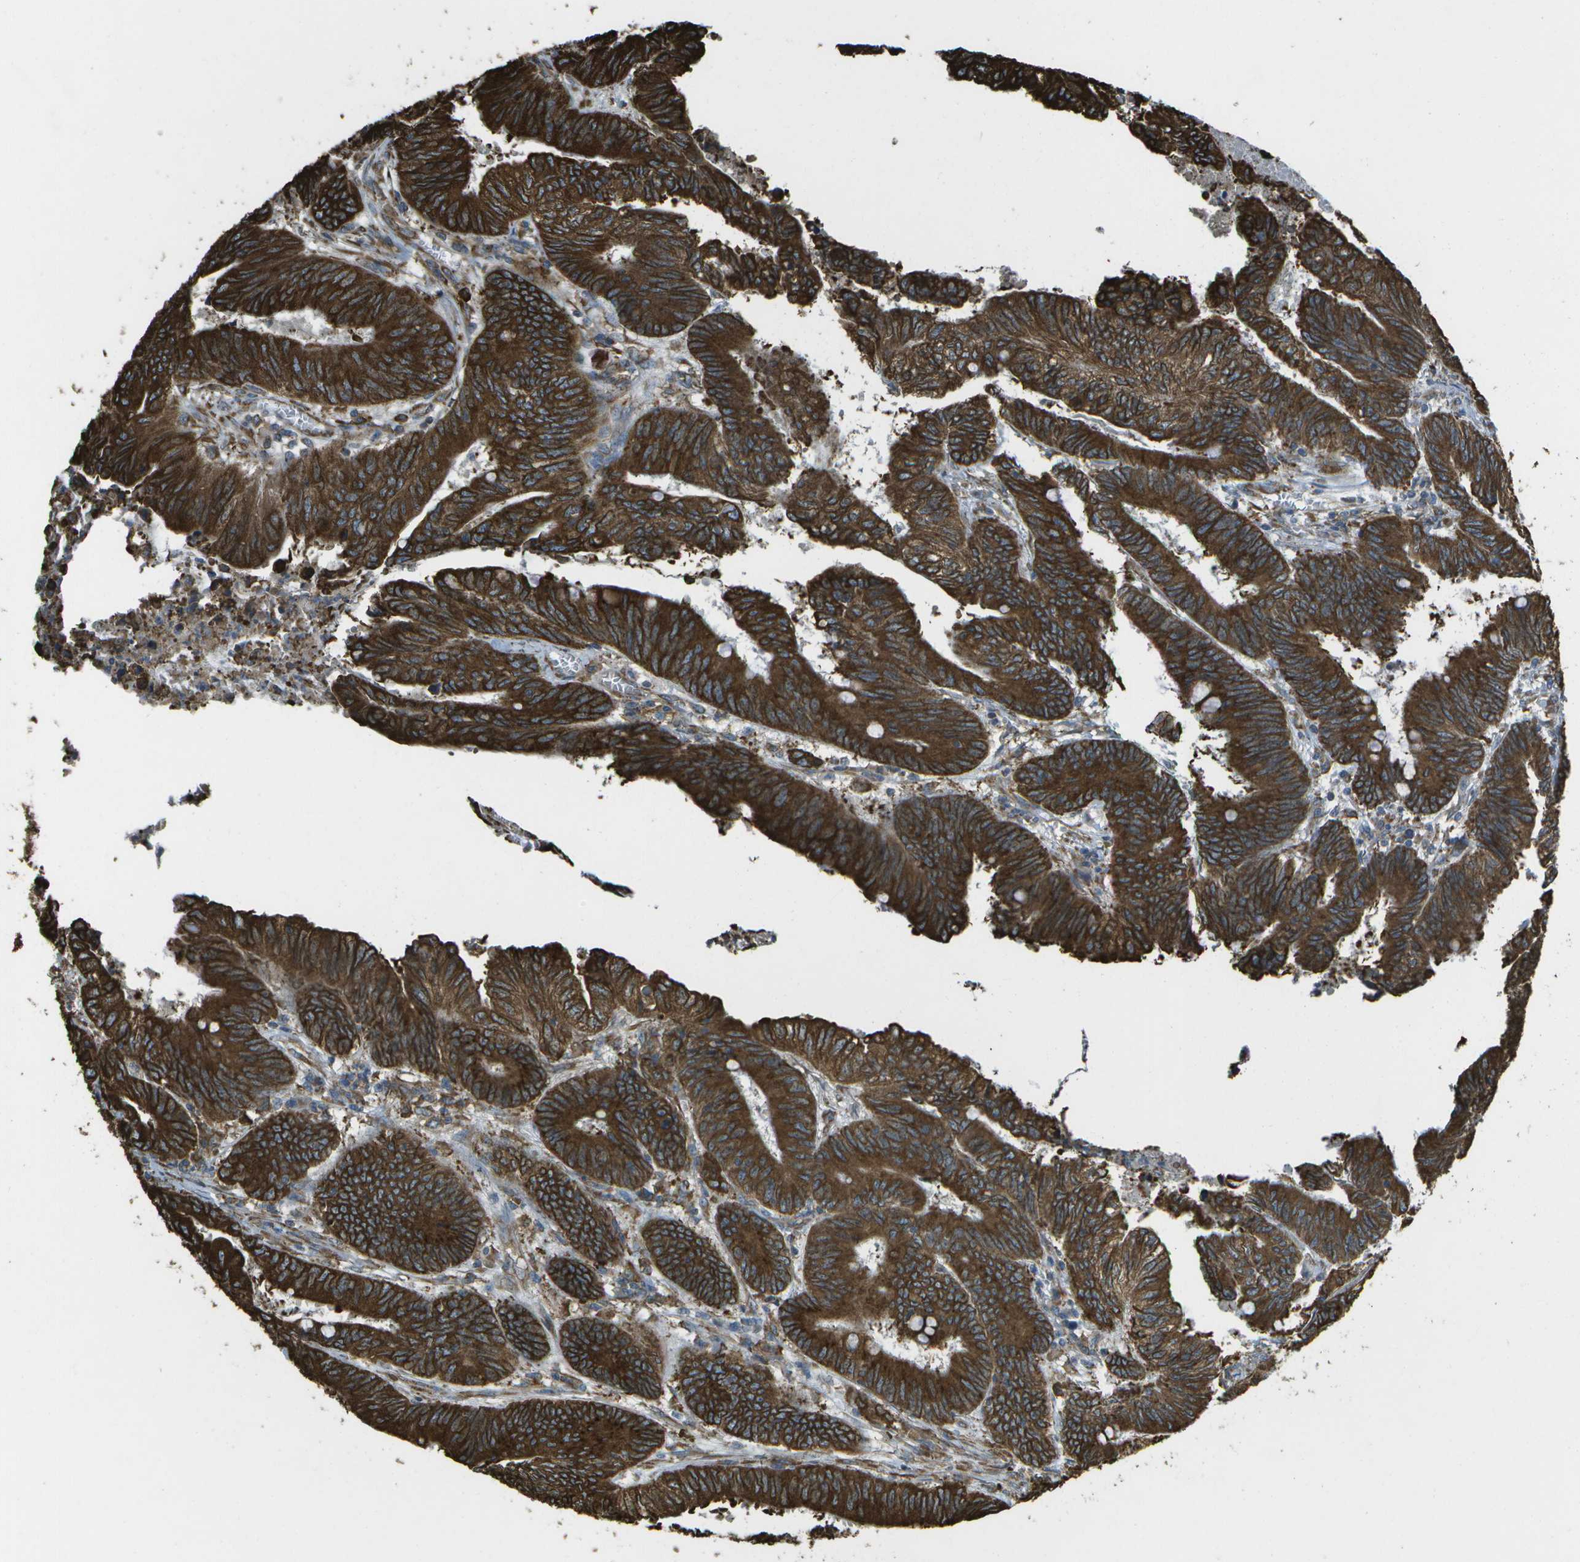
{"staining": {"intensity": "strong", "quantity": ">75%", "location": "cytoplasmic/membranous"}, "tissue": "colorectal cancer", "cell_type": "Tumor cells", "image_type": "cancer", "snomed": [{"axis": "morphology", "description": "Adenocarcinoma, NOS"}, {"axis": "topography", "description": "Colon"}], "caption": "Protein staining of adenocarcinoma (colorectal) tissue displays strong cytoplasmic/membranous expression in about >75% of tumor cells. The staining is performed using DAB brown chromogen to label protein expression. The nuclei are counter-stained blue using hematoxylin.", "gene": "PDIA4", "patient": {"sex": "male", "age": 45}}